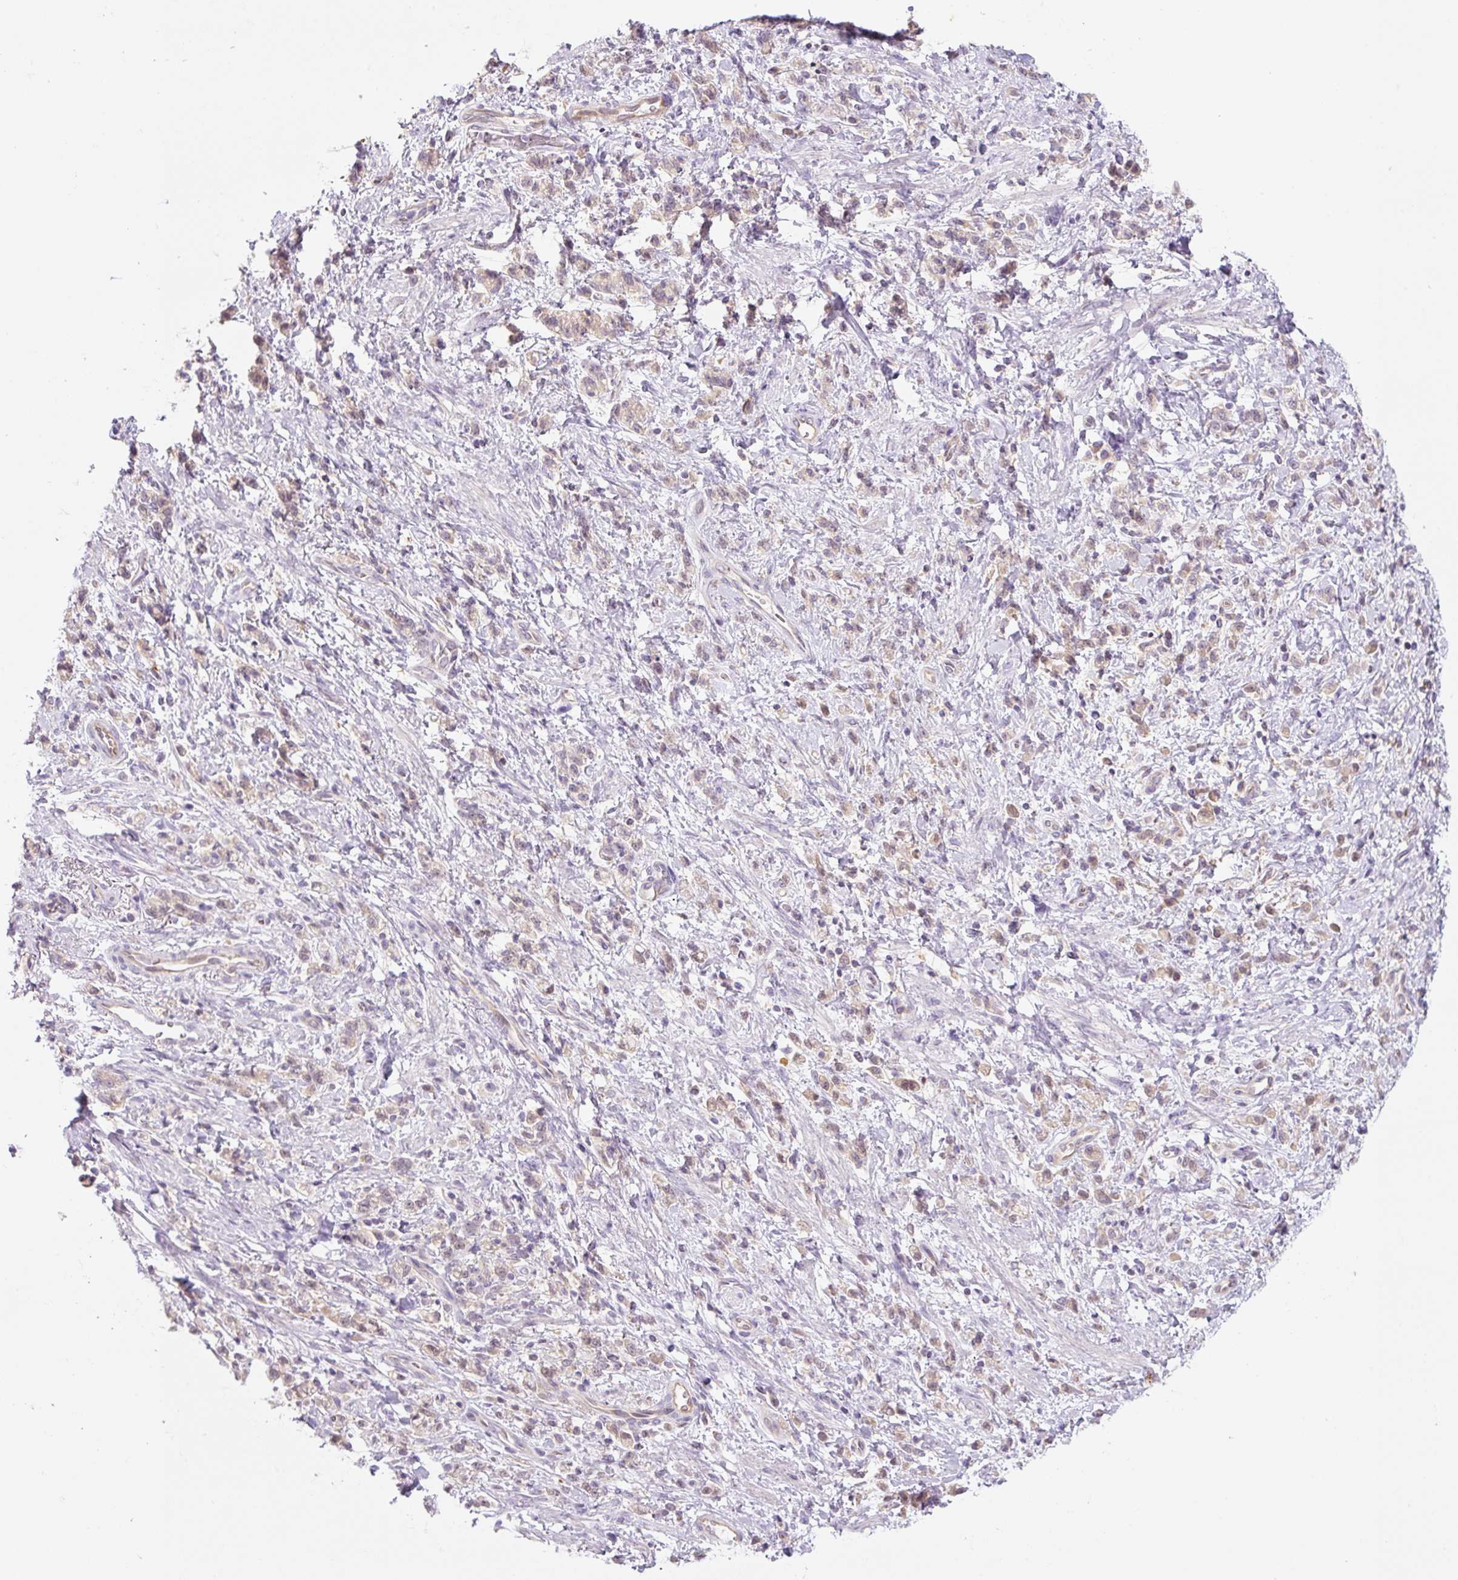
{"staining": {"intensity": "negative", "quantity": "none", "location": "none"}, "tissue": "stomach cancer", "cell_type": "Tumor cells", "image_type": "cancer", "snomed": [{"axis": "morphology", "description": "Adenocarcinoma, NOS"}, {"axis": "topography", "description": "Stomach"}], "caption": "Tumor cells show no significant expression in adenocarcinoma (stomach). (DAB IHC visualized using brightfield microscopy, high magnification).", "gene": "SPSB2", "patient": {"sex": "male", "age": 77}}